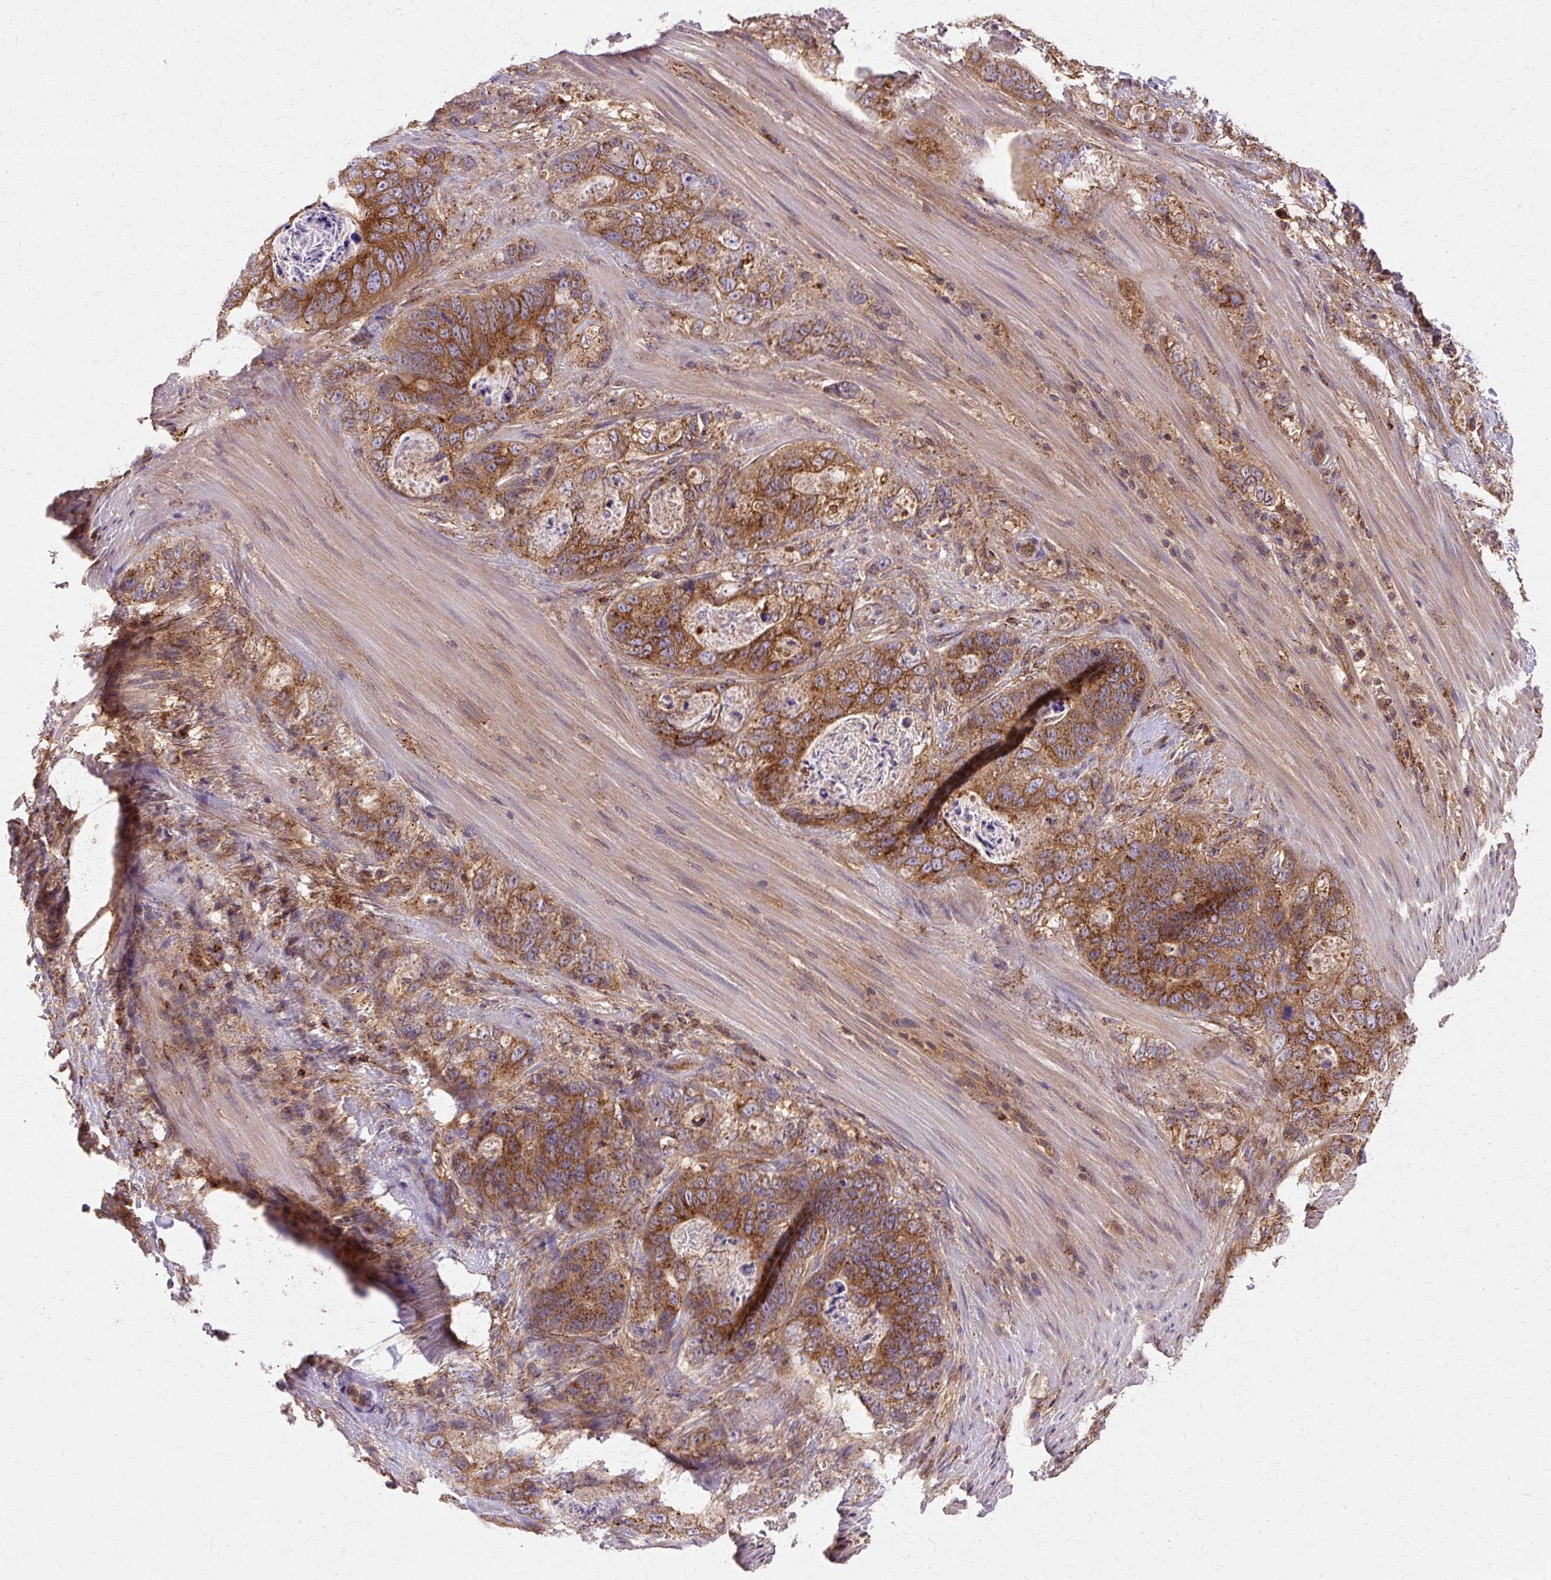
{"staining": {"intensity": "strong", "quantity": ">75%", "location": "cytoplasmic/membranous"}, "tissue": "stomach cancer", "cell_type": "Tumor cells", "image_type": "cancer", "snomed": [{"axis": "morphology", "description": "Normal tissue, NOS"}, {"axis": "morphology", "description": "Adenocarcinoma, NOS"}, {"axis": "topography", "description": "Stomach"}], "caption": "An IHC micrograph of neoplastic tissue is shown. Protein staining in brown labels strong cytoplasmic/membranous positivity in adenocarcinoma (stomach) within tumor cells.", "gene": "COPB1", "patient": {"sex": "female", "age": 89}}